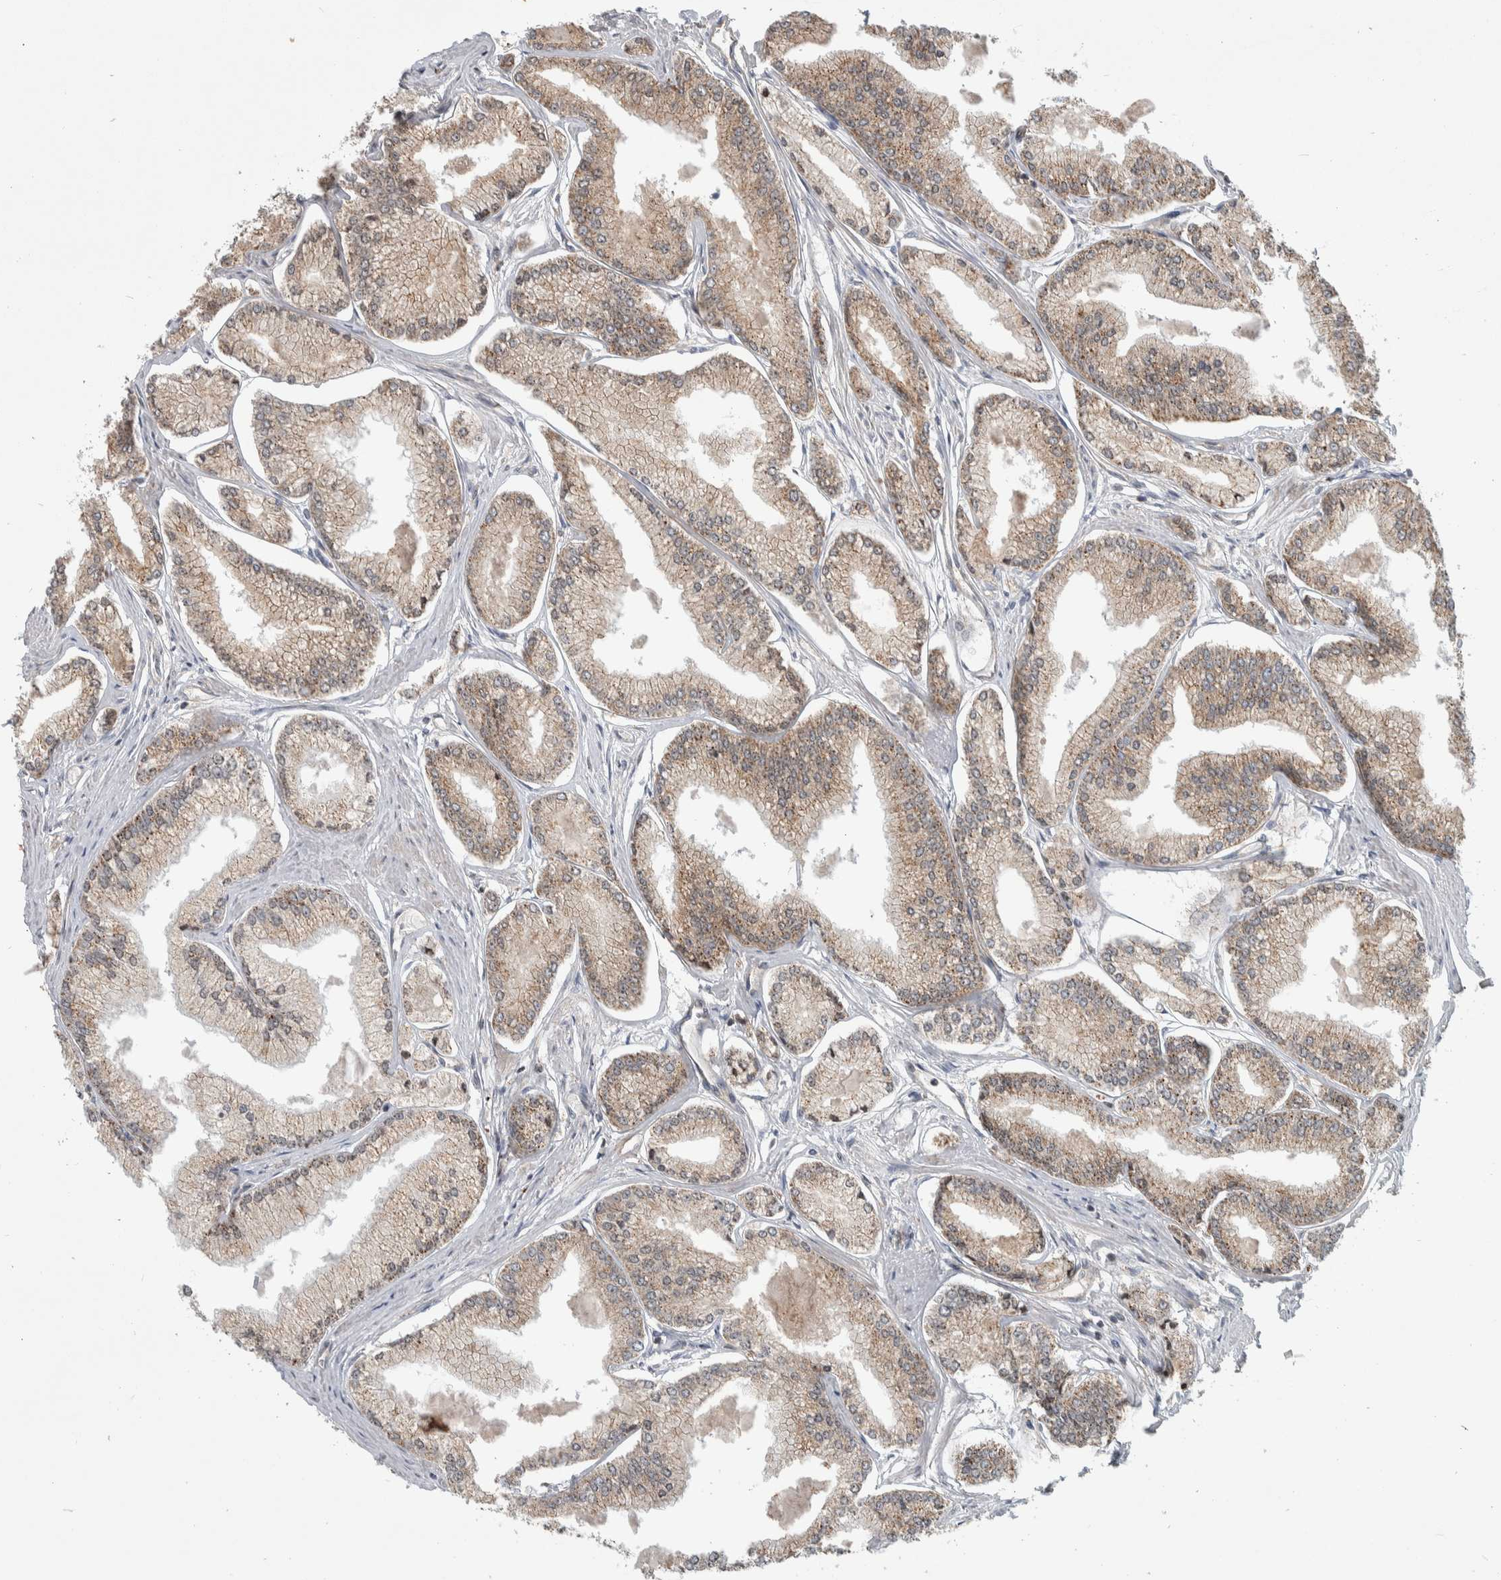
{"staining": {"intensity": "weak", "quantity": ">75%", "location": "cytoplasmic/membranous"}, "tissue": "prostate cancer", "cell_type": "Tumor cells", "image_type": "cancer", "snomed": [{"axis": "morphology", "description": "Adenocarcinoma, Low grade"}, {"axis": "topography", "description": "Prostate"}], "caption": "Weak cytoplasmic/membranous staining is appreciated in about >75% of tumor cells in low-grade adenocarcinoma (prostate).", "gene": "MSL1", "patient": {"sex": "male", "age": 52}}